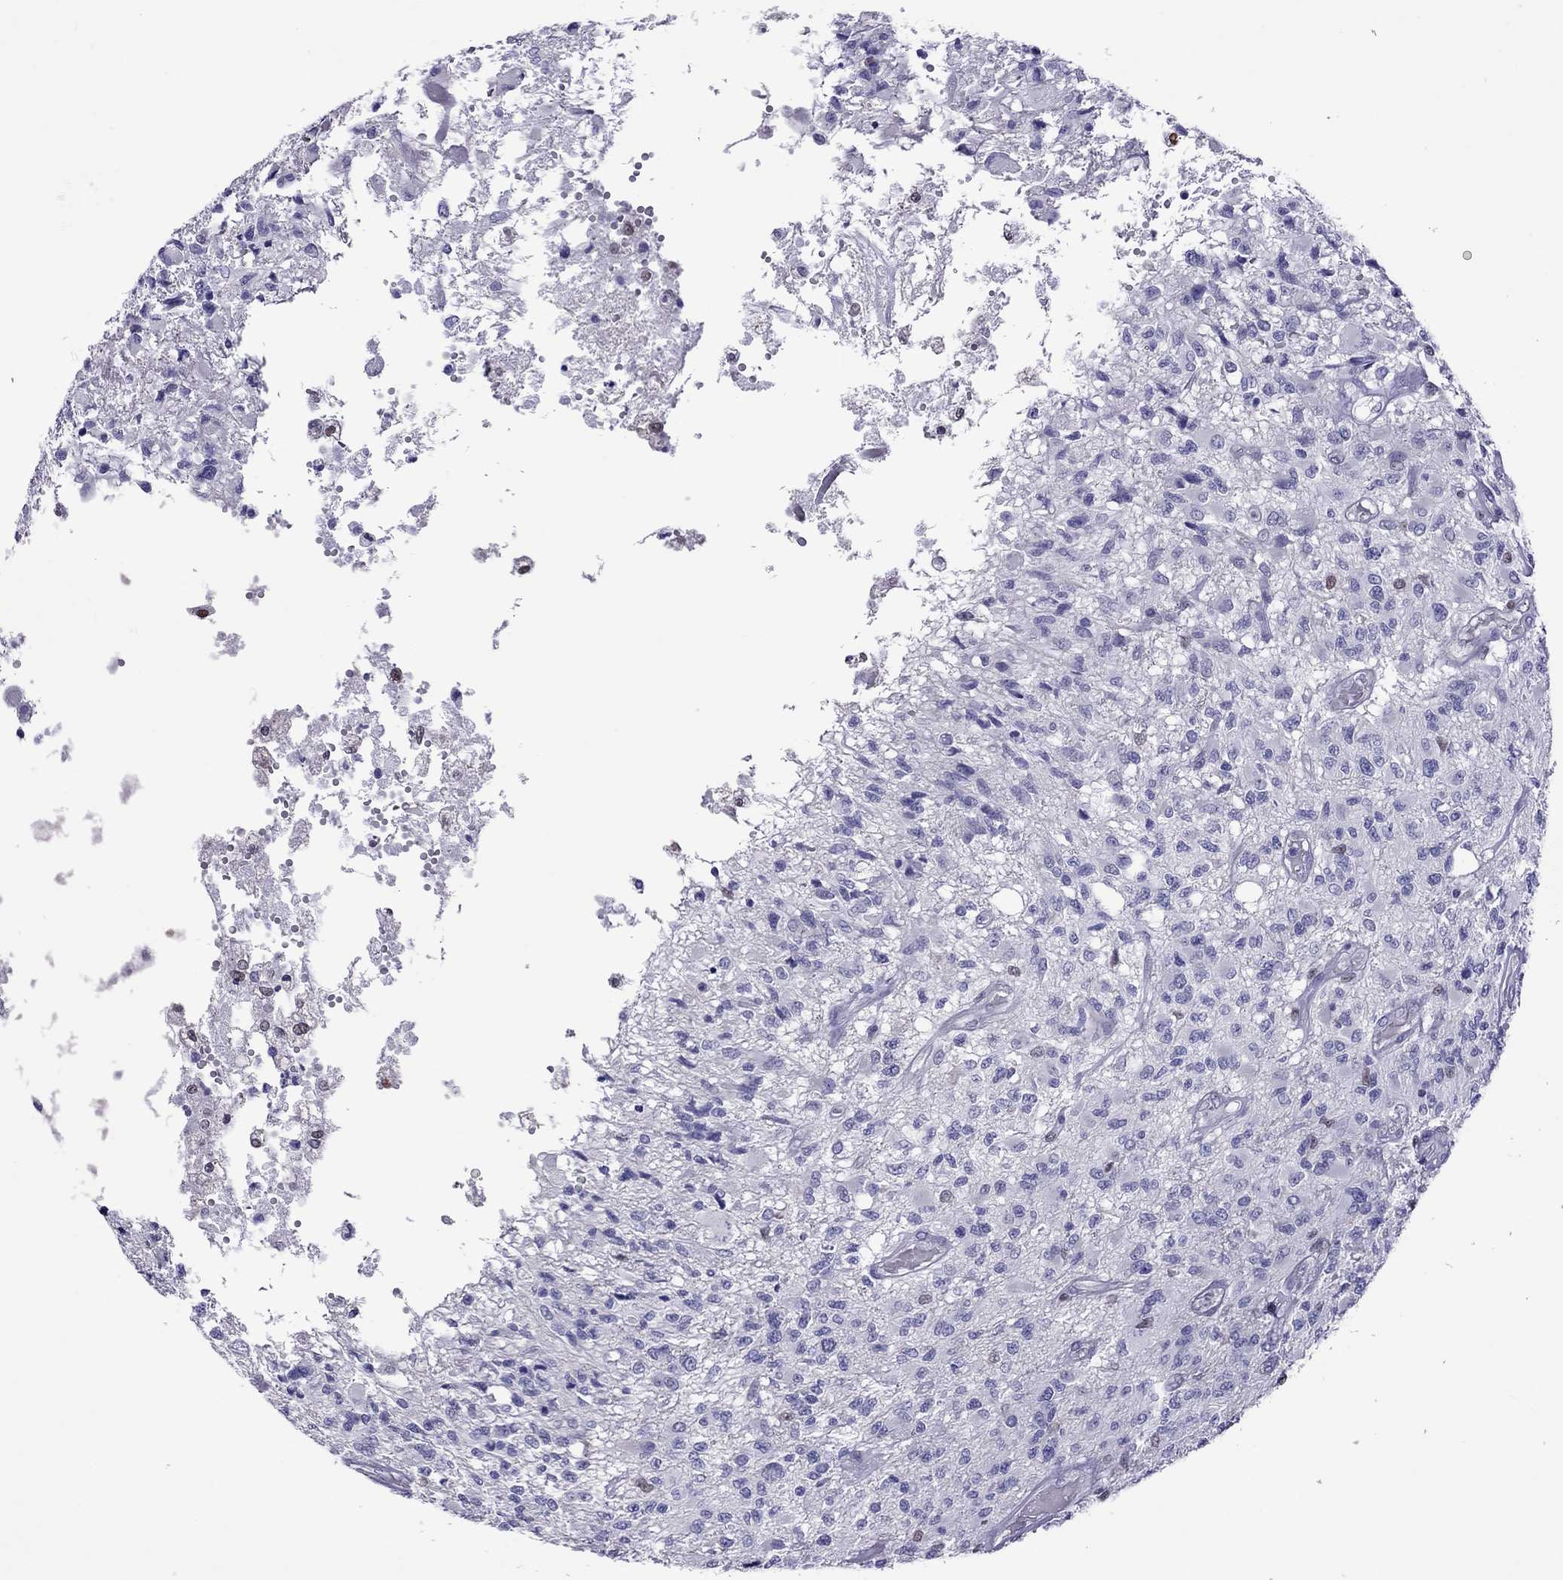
{"staining": {"intensity": "negative", "quantity": "none", "location": "none"}, "tissue": "glioma", "cell_type": "Tumor cells", "image_type": "cancer", "snomed": [{"axis": "morphology", "description": "Glioma, malignant, High grade"}, {"axis": "topography", "description": "Brain"}], "caption": "DAB immunohistochemical staining of human glioma shows no significant staining in tumor cells.", "gene": "MPZ", "patient": {"sex": "female", "age": 63}}